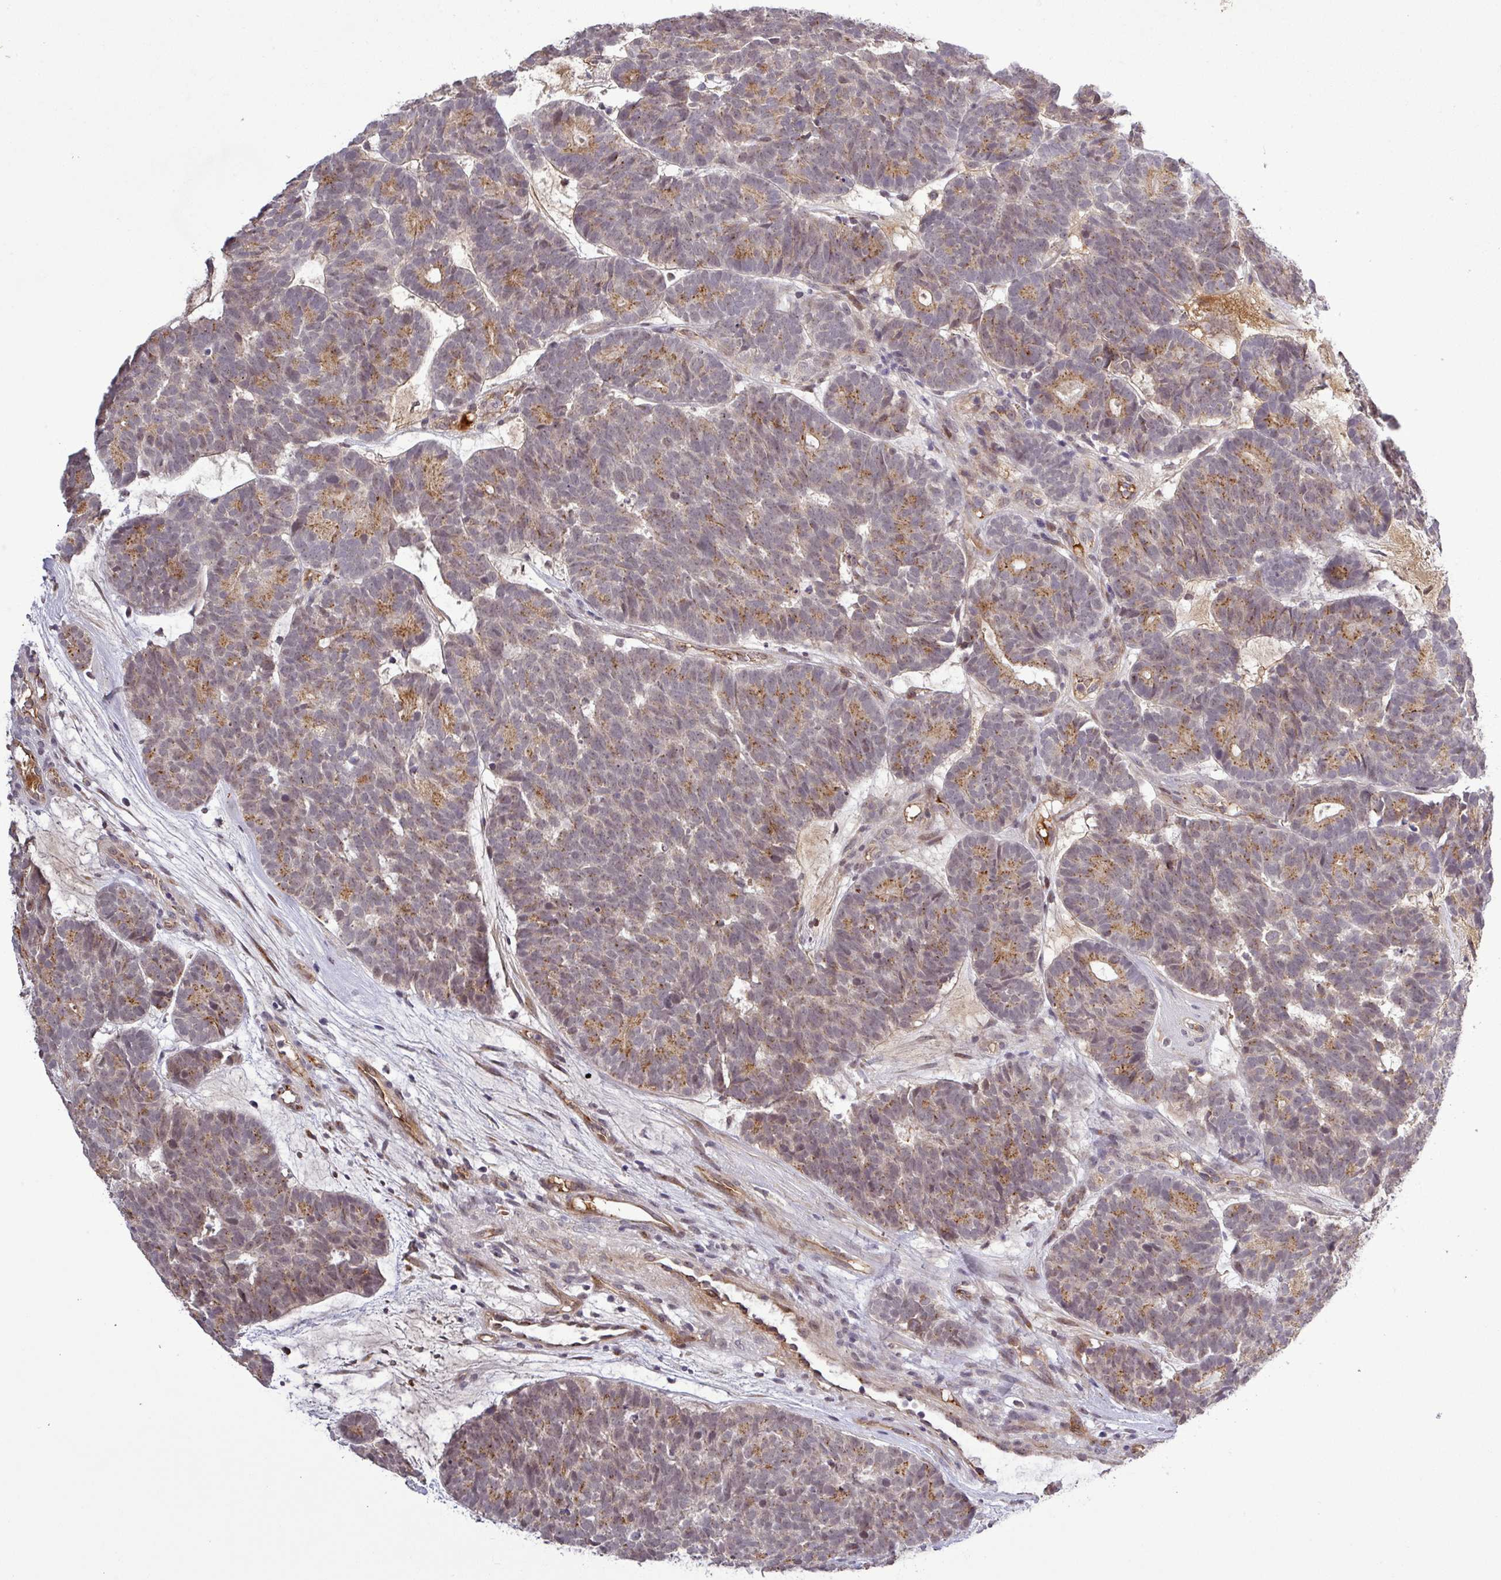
{"staining": {"intensity": "moderate", "quantity": "<25%", "location": "cytoplasmic/membranous"}, "tissue": "head and neck cancer", "cell_type": "Tumor cells", "image_type": "cancer", "snomed": [{"axis": "morphology", "description": "Adenocarcinoma, NOS"}, {"axis": "topography", "description": "Head-Neck"}], "caption": "Protein expression by immunohistochemistry (IHC) displays moderate cytoplasmic/membranous expression in approximately <25% of tumor cells in head and neck adenocarcinoma. (DAB (3,3'-diaminobenzidine) = brown stain, brightfield microscopy at high magnification).", "gene": "PCDH1", "patient": {"sex": "female", "age": 81}}